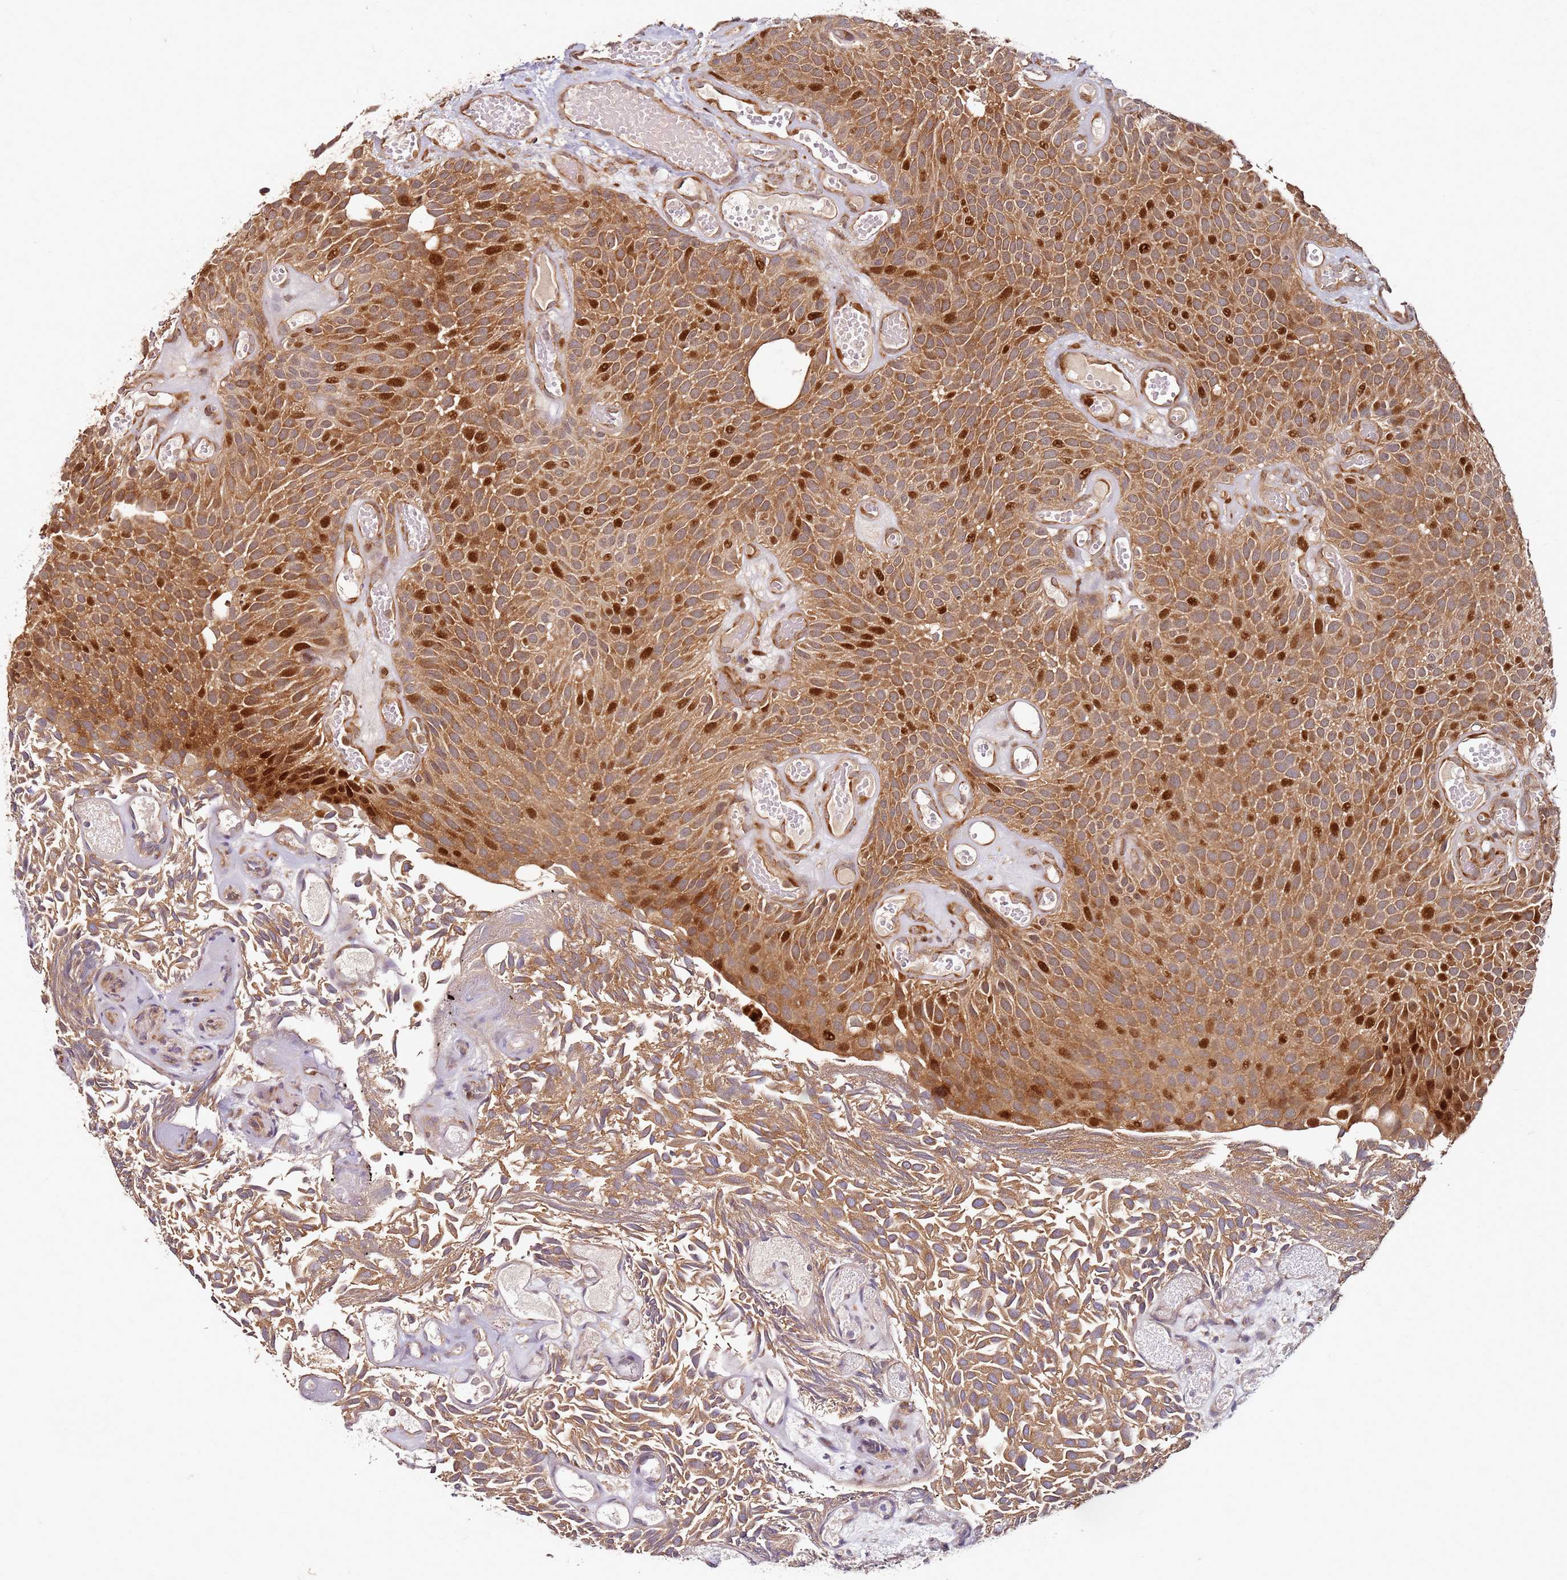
{"staining": {"intensity": "strong", "quantity": ">75%", "location": "cytoplasmic/membranous,nuclear"}, "tissue": "urothelial cancer", "cell_type": "Tumor cells", "image_type": "cancer", "snomed": [{"axis": "morphology", "description": "Urothelial carcinoma, Low grade"}, {"axis": "topography", "description": "Urinary bladder"}], "caption": "This micrograph reveals IHC staining of human urothelial carcinoma (low-grade), with high strong cytoplasmic/membranous and nuclear staining in approximately >75% of tumor cells.", "gene": "RPS3A", "patient": {"sex": "male", "age": 89}}